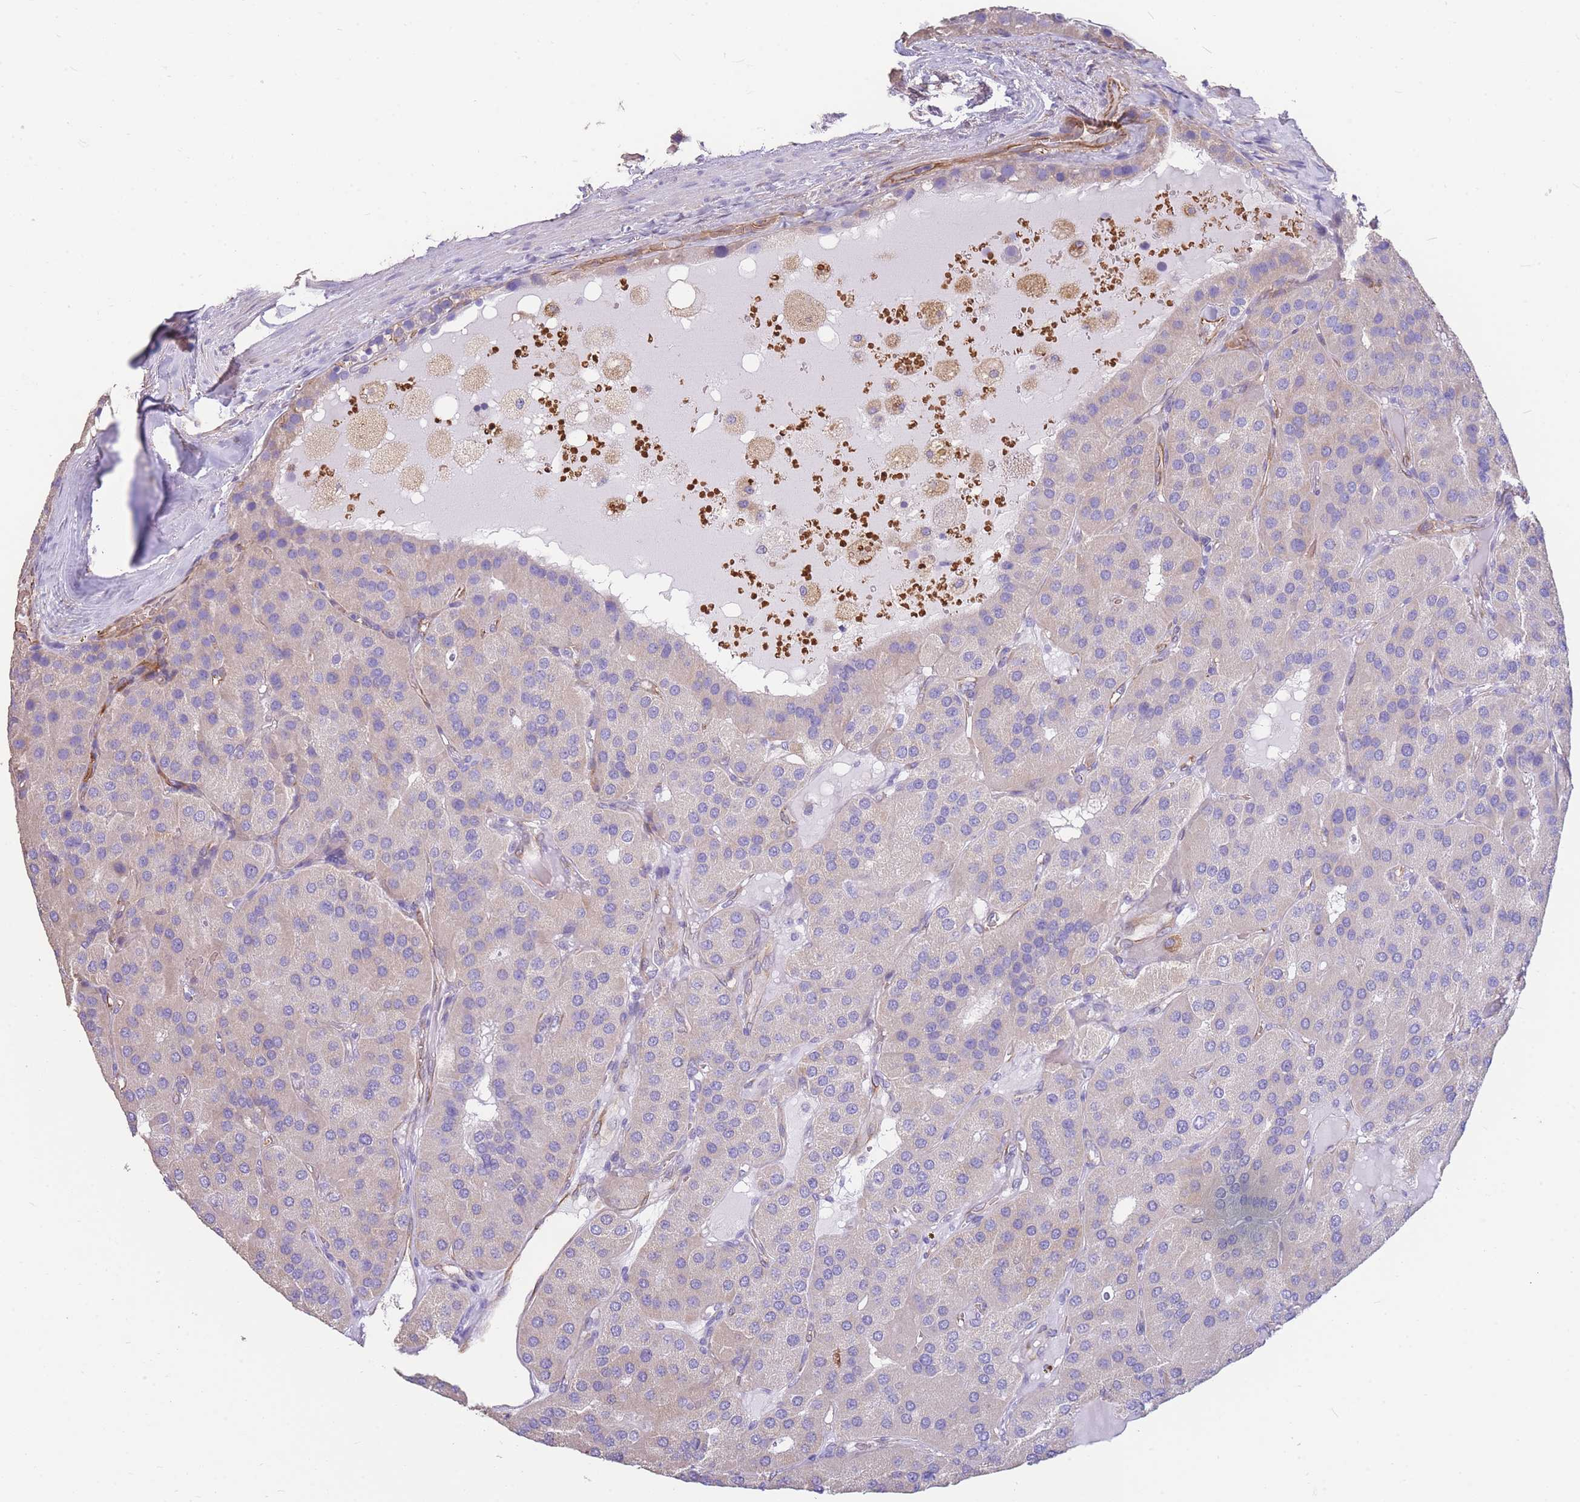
{"staining": {"intensity": "negative", "quantity": "none", "location": "none"}, "tissue": "parathyroid gland", "cell_type": "Glandular cells", "image_type": "normal", "snomed": [{"axis": "morphology", "description": "Normal tissue, NOS"}, {"axis": "morphology", "description": "Adenoma, NOS"}, {"axis": "topography", "description": "Parathyroid gland"}], "caption": "High power microscopy image of an immunohistochemistry image of unremarkable parathyroid gland, revealing no significant expression in glandular cells. (Brightfield microscopy of DAB (3,3'-diaminobenzidine) immunohistochemistry at high magnification).", "gene": "ANKRD53", "patient": {"sex": "female", "age": 86}}